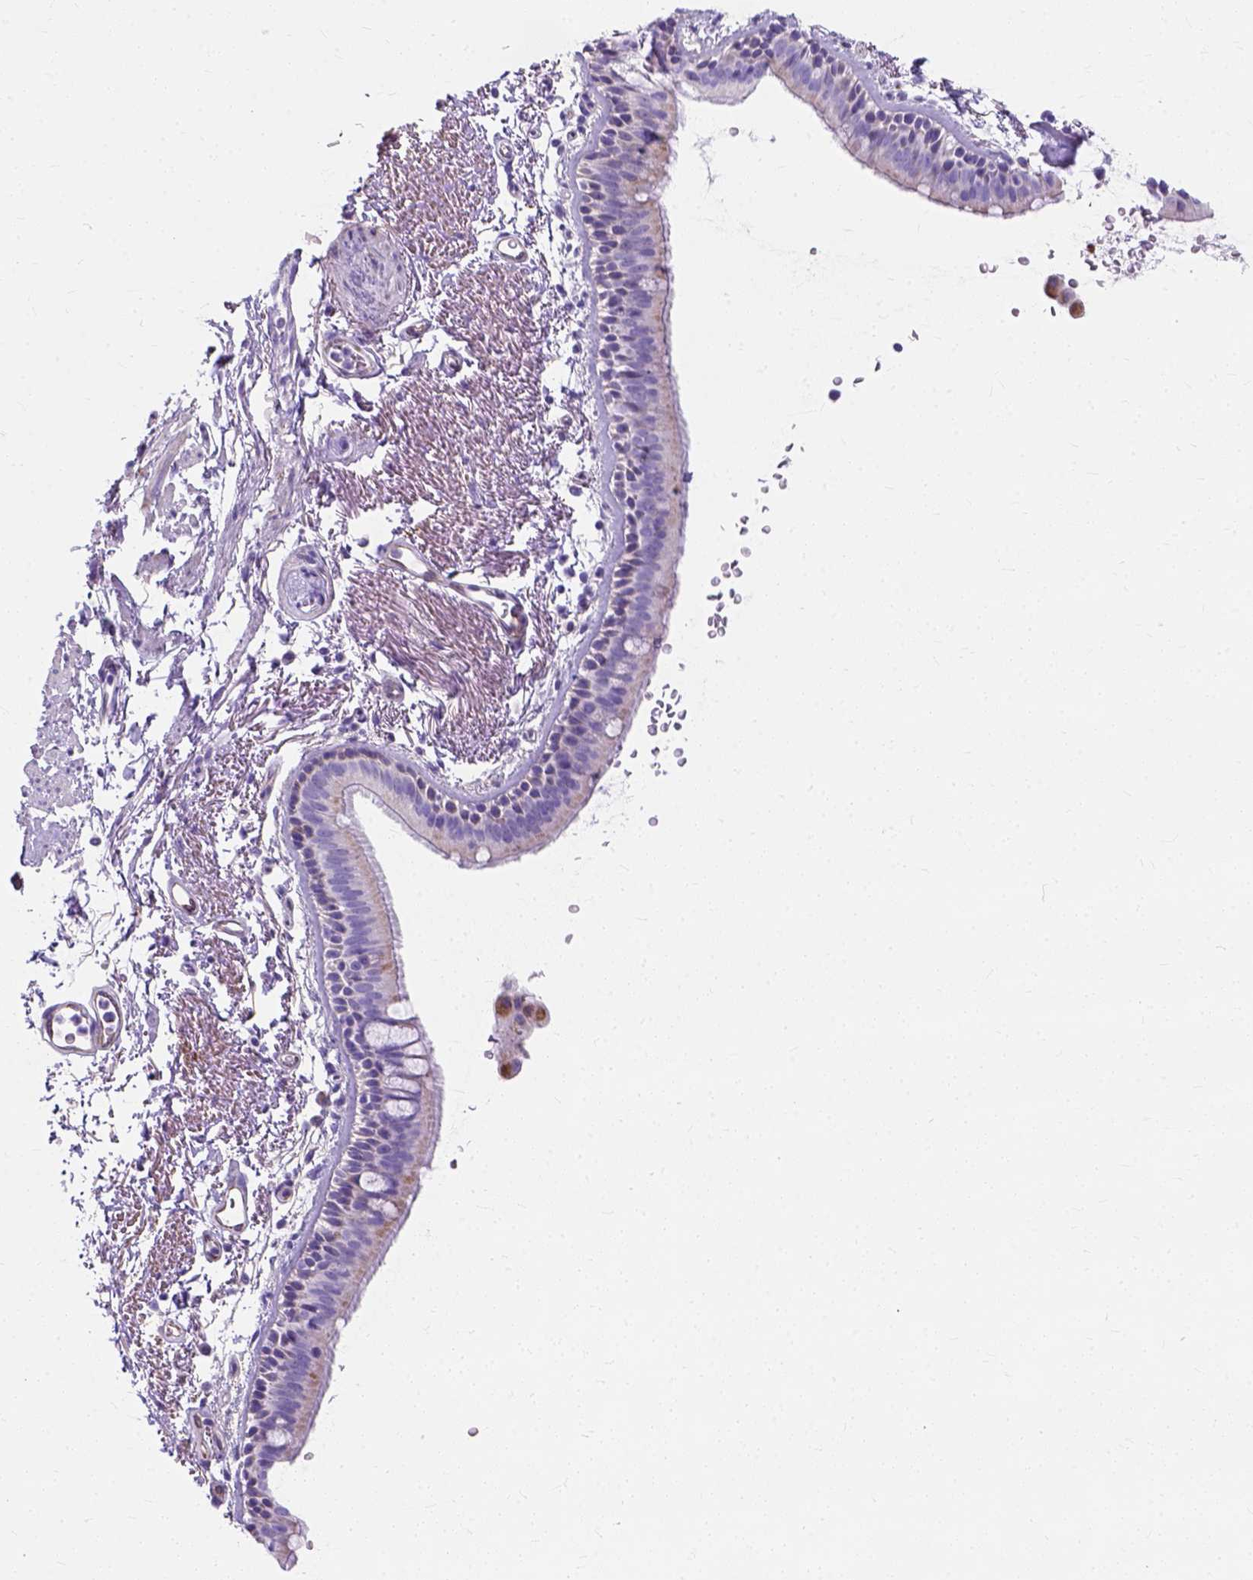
{"staining": {"intensity": "negative", "quantity": "none", "location": "none"}, "tissue": "bronchus", "cell_type": "Respiratory epithelial cells", "image_type": "normal", "snomed": [{"axis": "morphology", "description": "Normal tissue, NOS"}, {"axis": "topography", "description": "Lymph node"}, {"axis": "topography", "description": "Bronchus"}], "caption": "Immunohistochemistry image of normal bronchus stained for a protein (brown), which reveals no positivity in respiratory epithelial cells.", "gene": "MYH15", "patient": {"sex": "female", "age": 70}}